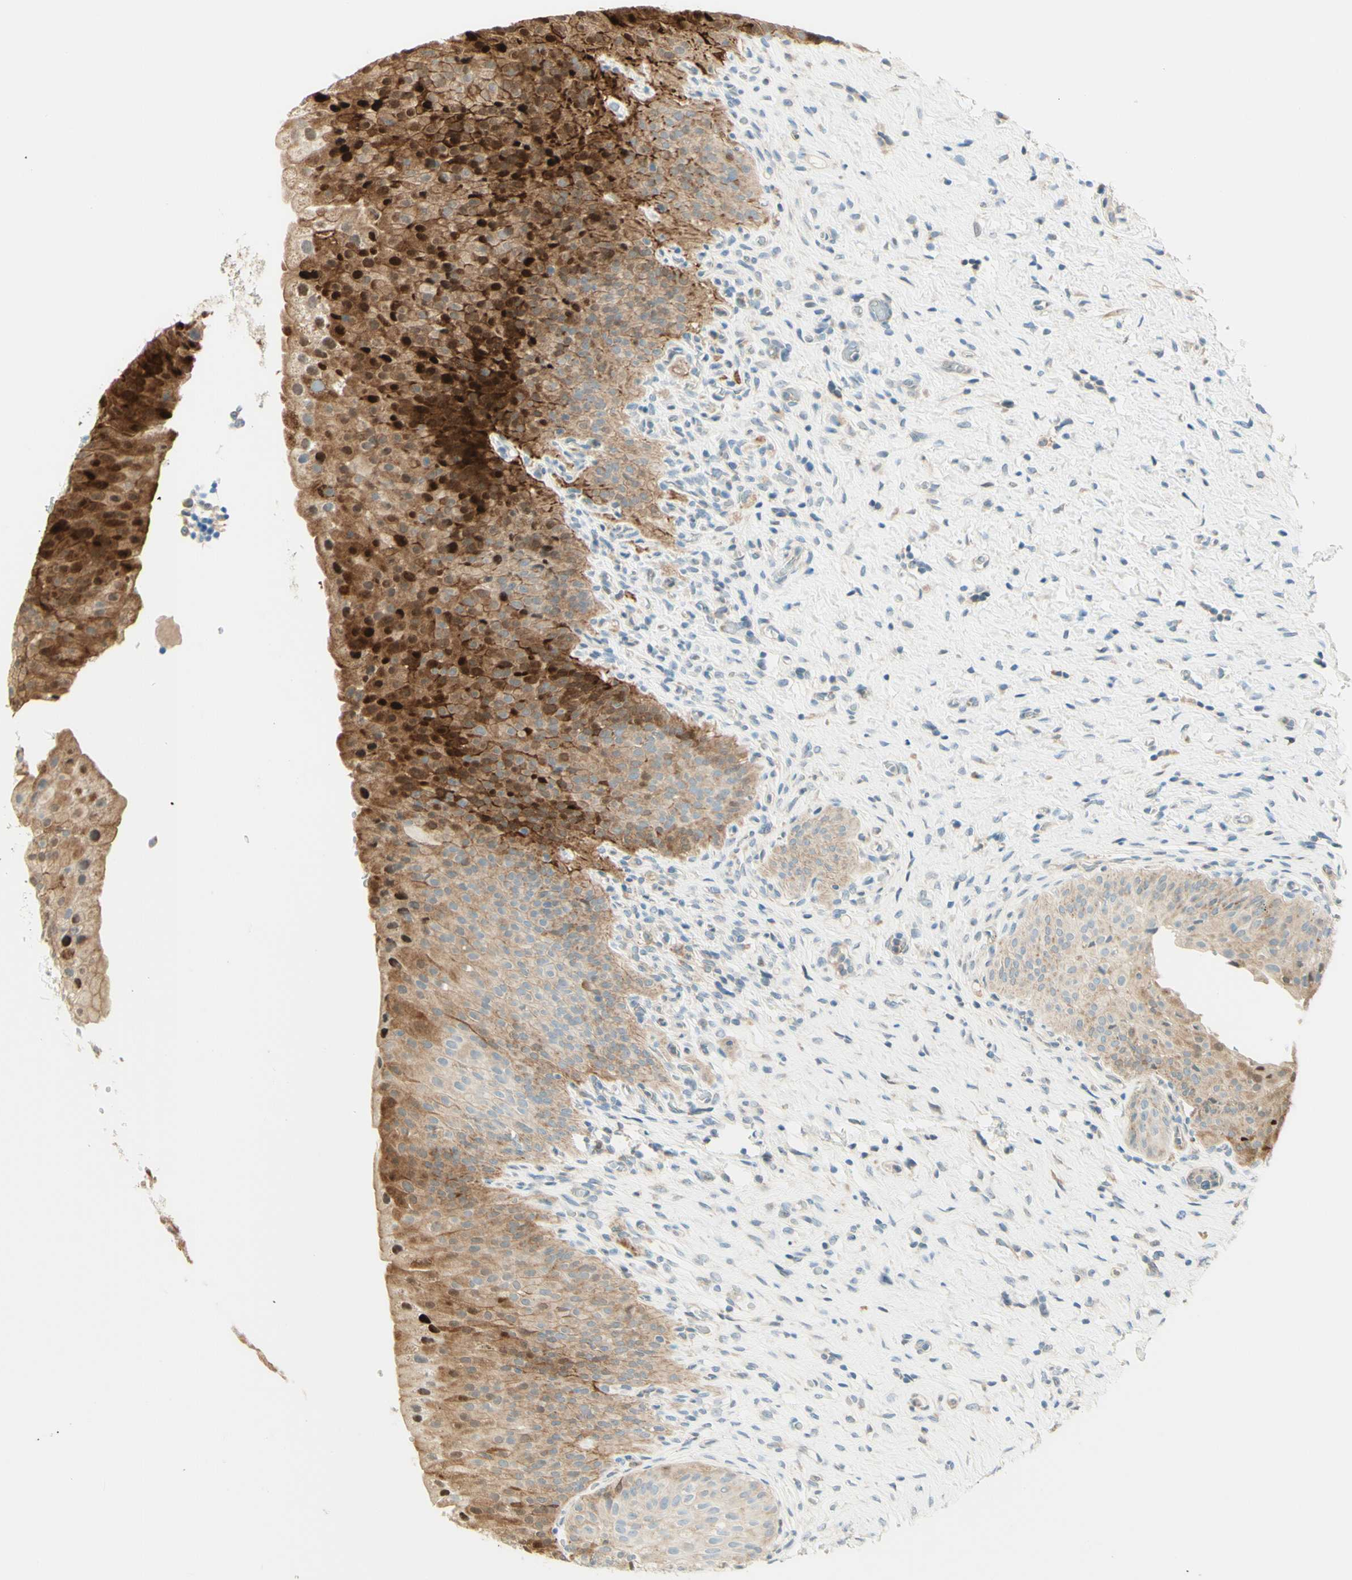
{"staining": {"intensity": "strong", "quantity": ">75%", "location": "cytoplasmic/membranous,nuclear"}, "tissue": "urinary bladder", "cell_type": "Urothelial cells", "image_type": "normal", "snomed": [{"axis": "morphology", "description": "Normal tissue, NOS"}, {"axis": "morphology", "description": "Urothelial carcinoma, High grade"}, {"axis": "topography", "description": "Urinary bladder"}], "caption": "Urothelial cells exhibit high levels of strong cytoplasmic/membranous,nuclear positivity in about >75% of cells in unremarkable human urinary bladder.", "gene": "PROM1", "patient": {"sex": "male", "age": 46}}